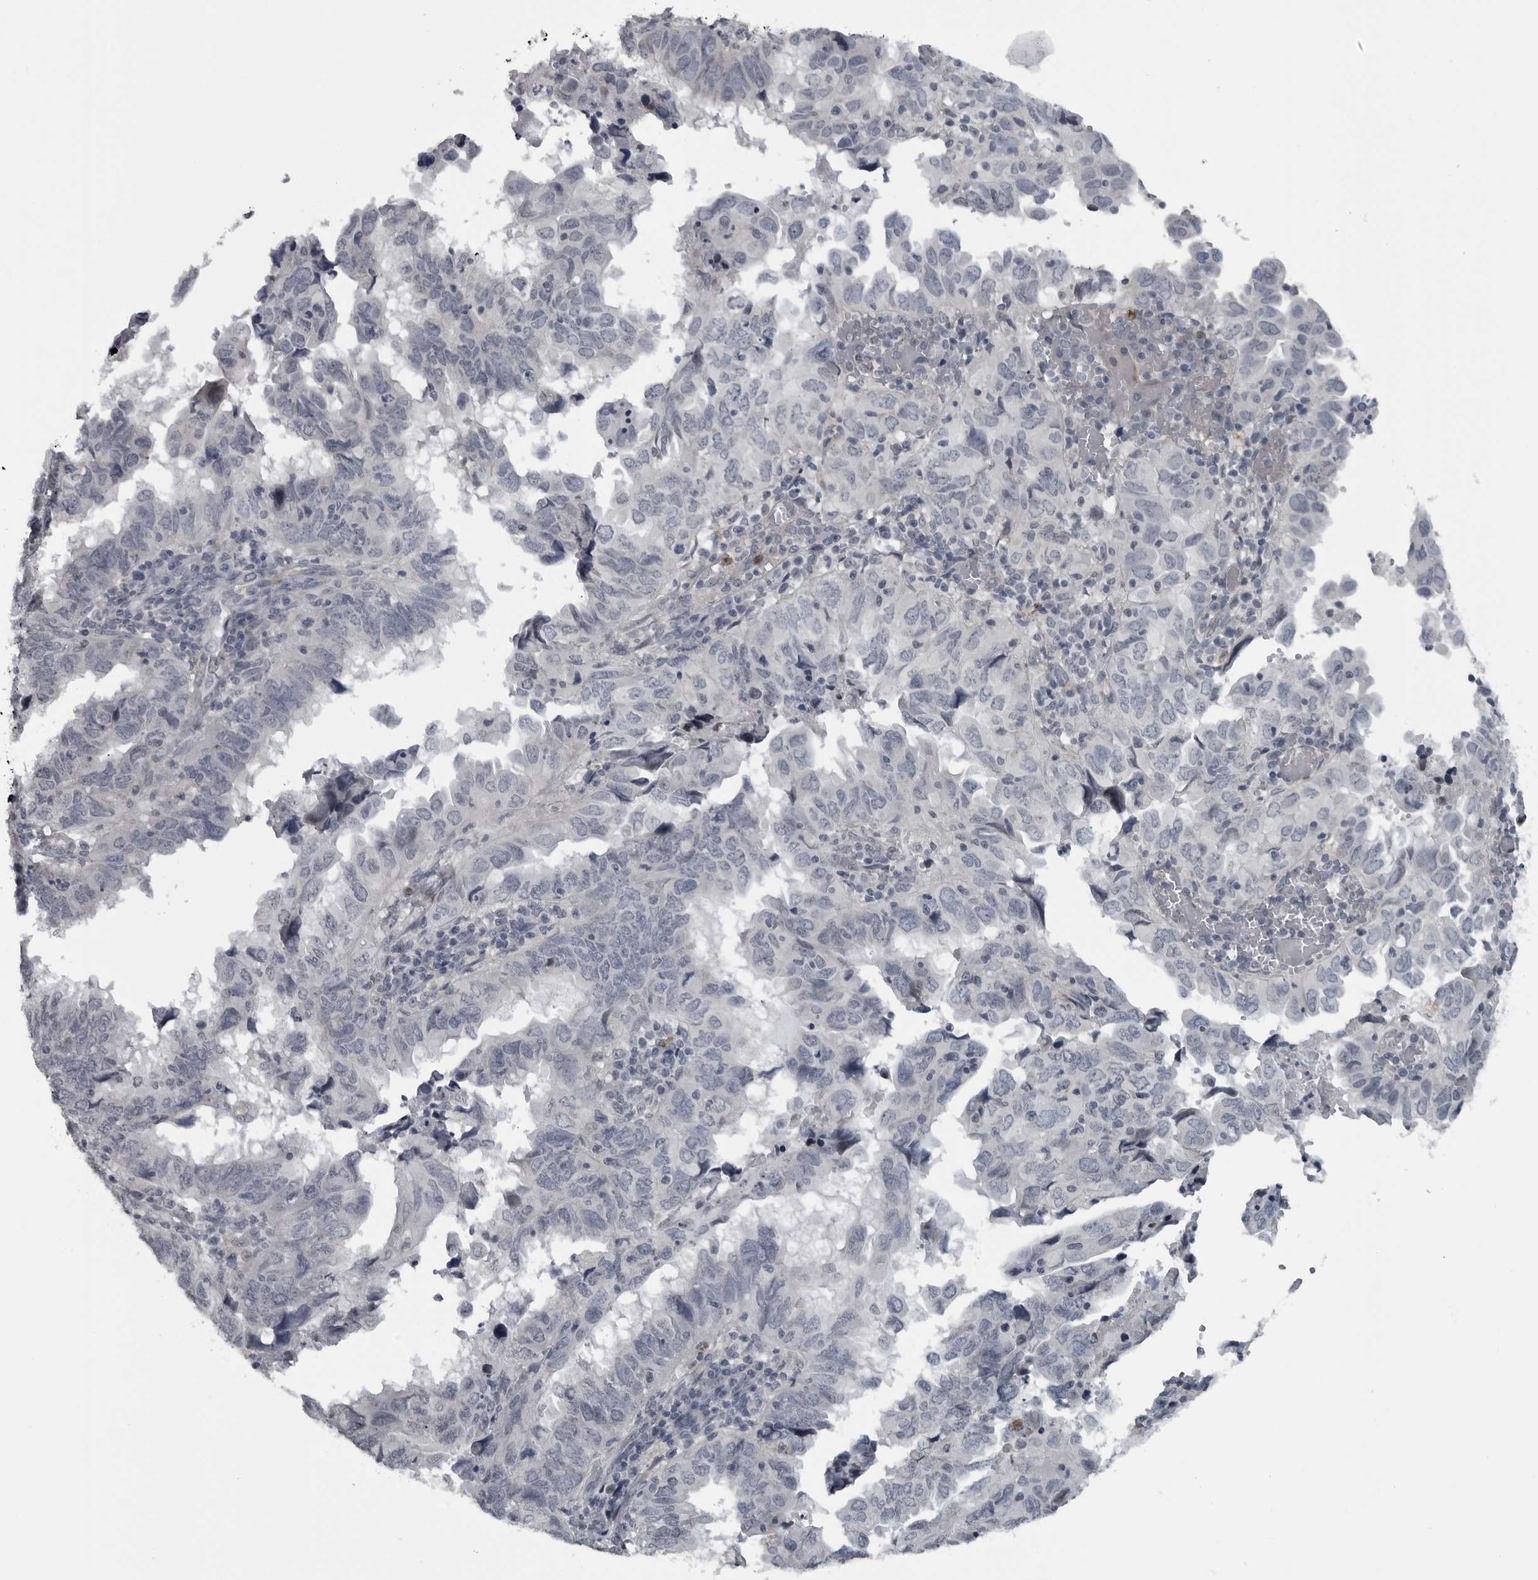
{"staining": {"intensity": "negative", "quantity": "none", "location": "none"}, "tissue": "endometrial cancer", "cell_type": "Tumor cells", "image_type": "cancer", "snomed": [{"axis": "morphology", "description": "Adenocarcinoma, NOS"}, {"axis": "topography", "description": "Uterus"}], "caption": "Immunohistochemistry (IHC) histopathology image of neoplastic tissue: adenocarcinoma (endometrial) stained with DAB (3,3'-diaminobenzidine) reveals no significant protein staining in tumor cells. The staining is performed using DAB (3,3'-diaminobenzidine) brown chromogen with nuclei counter-stained in using hematoxylin.", "gene": "LYSMD1", "patient": {"sex": "female", "age": 77}}